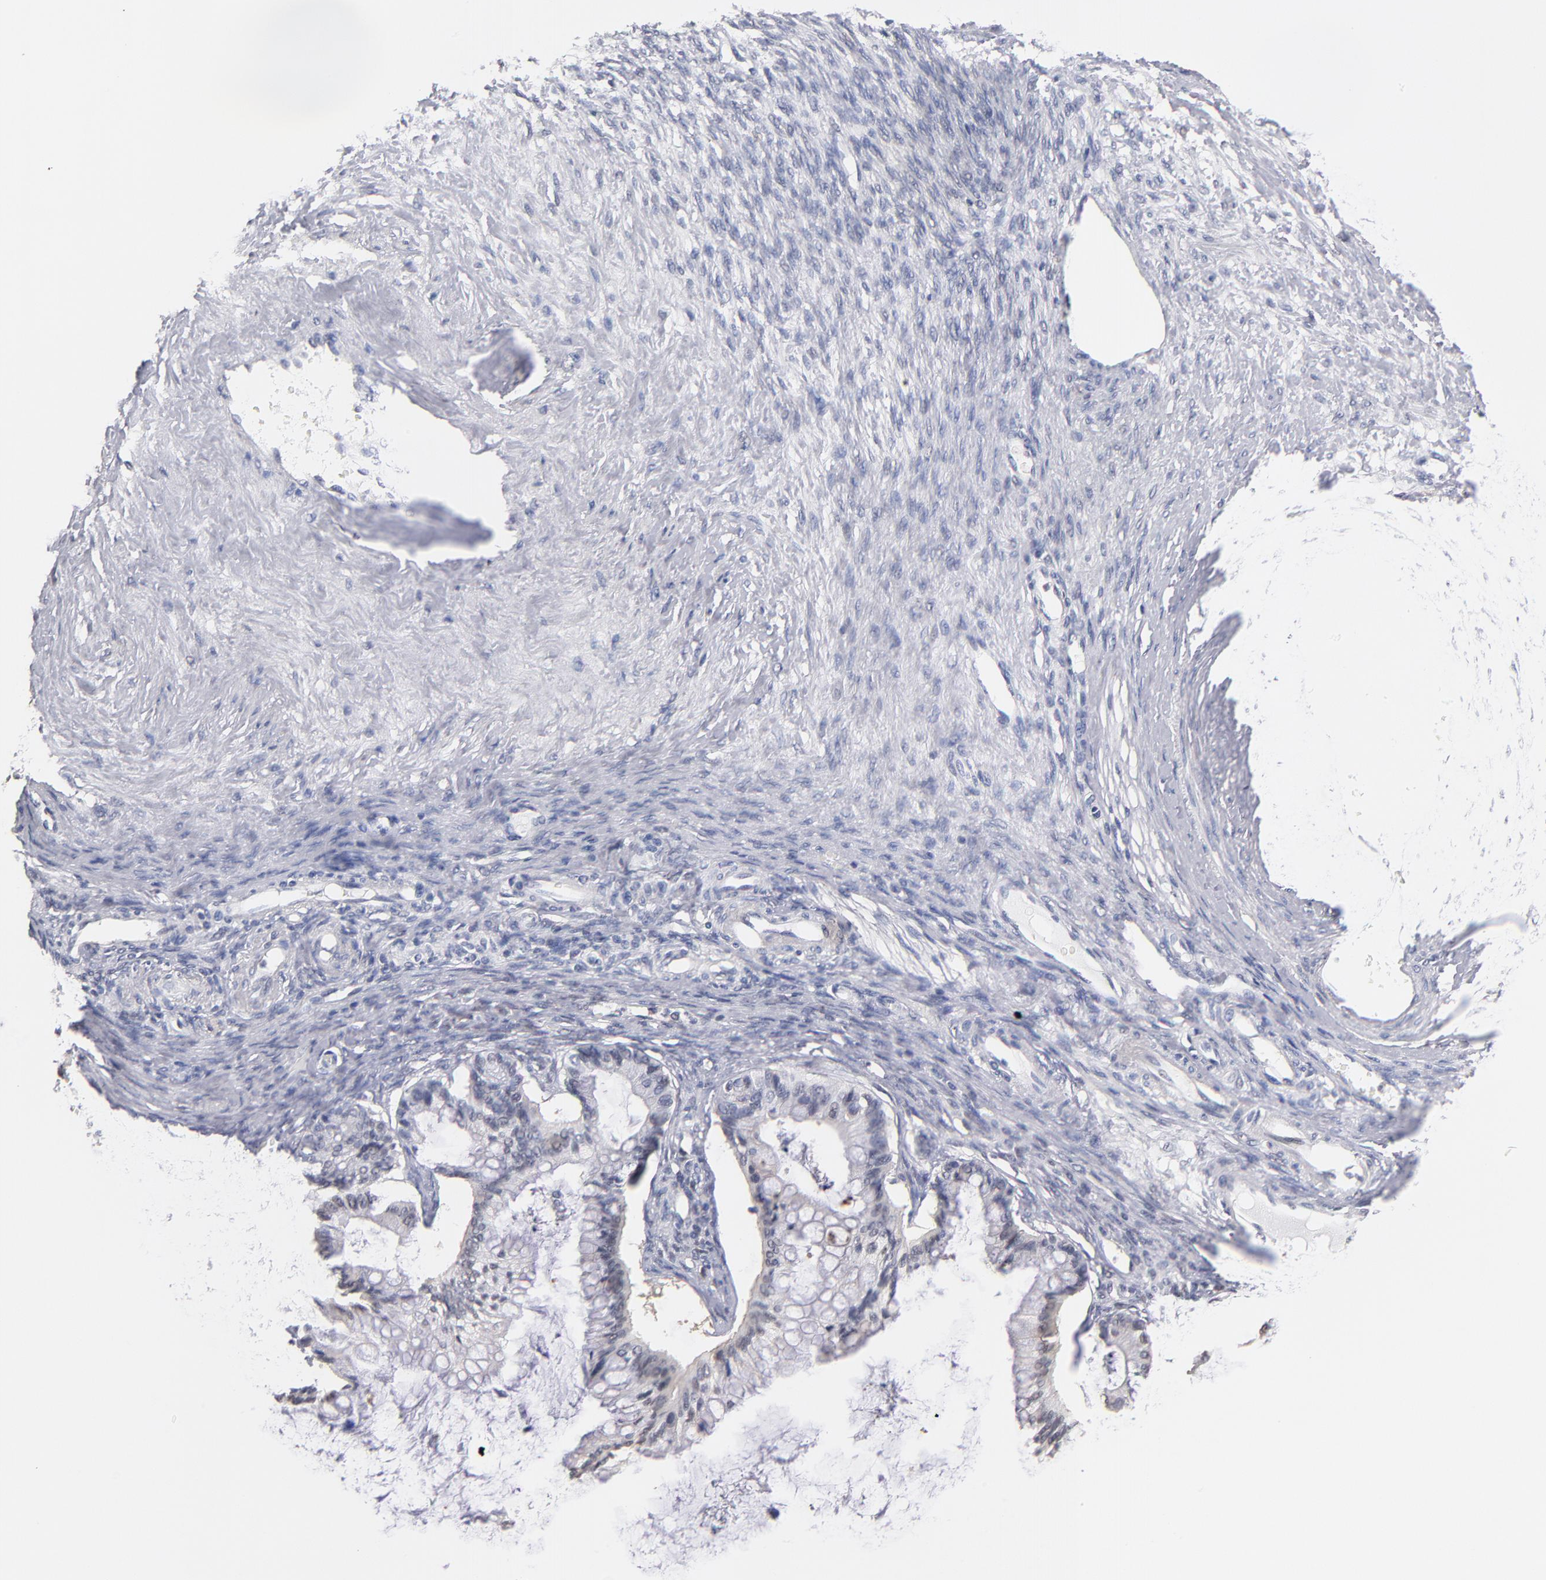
{"staining": {"intensity": "negative", "quantity": "none", "location": "none"}, "tissue": "ovarian cancer", "cell_type": "Tumor cells", "image_type": "cancer", "snomed": [{"axis": "morphology", "description": "Cystadenocarcinoma, mucinous, NOS"}, {"axis": "topography", "description": "Ovary"}], "caption": "Tumor cells show no significant positivity in ovarian mucinous cystadenocarcinoma.", "gene": "PSMD10", "patient": {"sex": "female", "age": 57}}